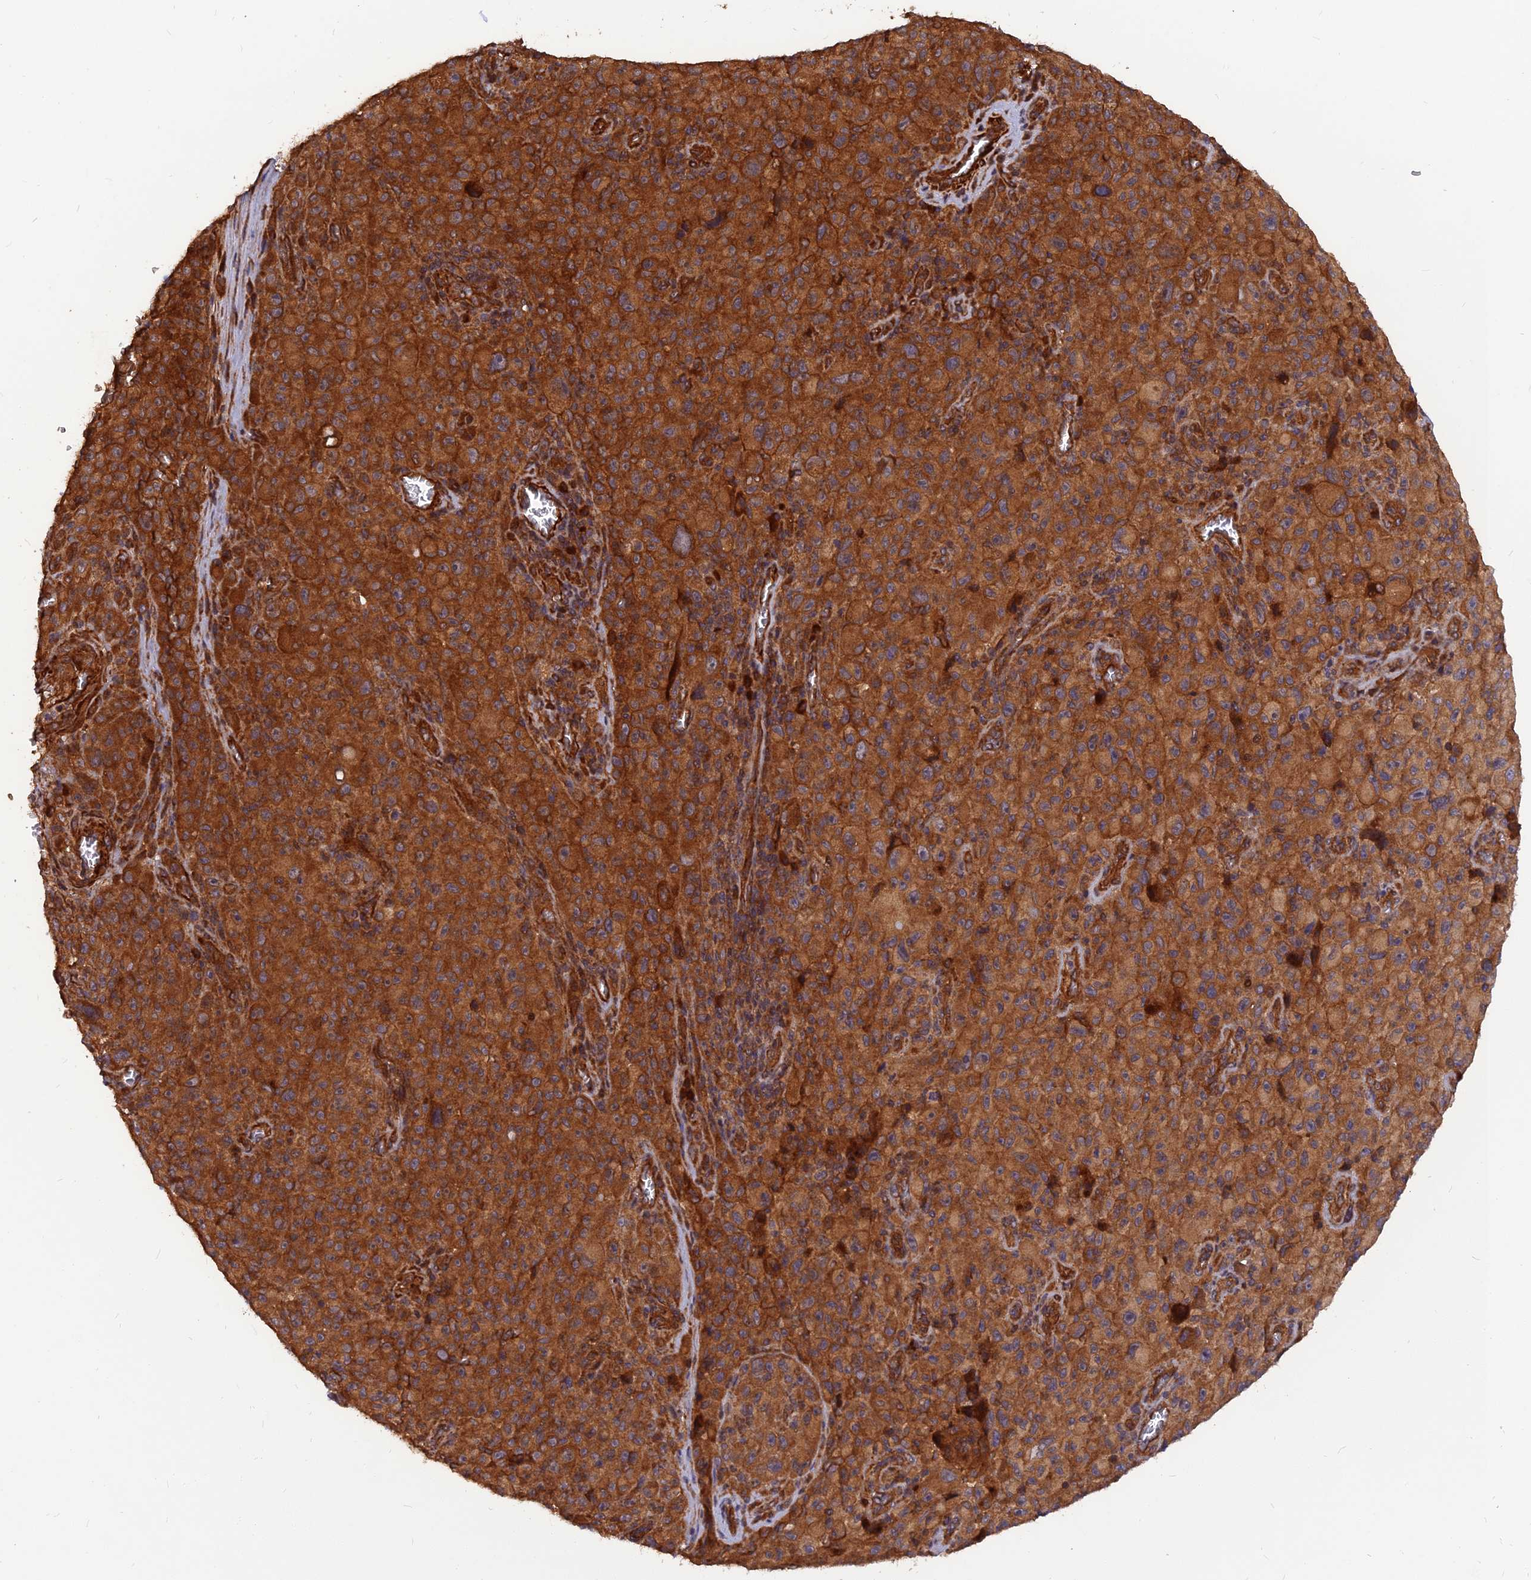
{"staining": {"intensity": "strong", "quantity": ">75%", "location": "cytoplasmic/membranous"}, "tissue": "melanoma", "cell_type": "Tumor cells", "image_type": "cancer", "snomed": [{"axis": "morphology", "description": "Malignant melanoma, NOS"}, {"axis": "topography", "description": "Skin"}], "caption": "Malignant melanoma stained for a protein (brown) shows strong cytoplasmic/membranous positive expression in about >75% of tumor cells.", "gene": "RELCH", "patient": {"sex": "female", "age": 82}}